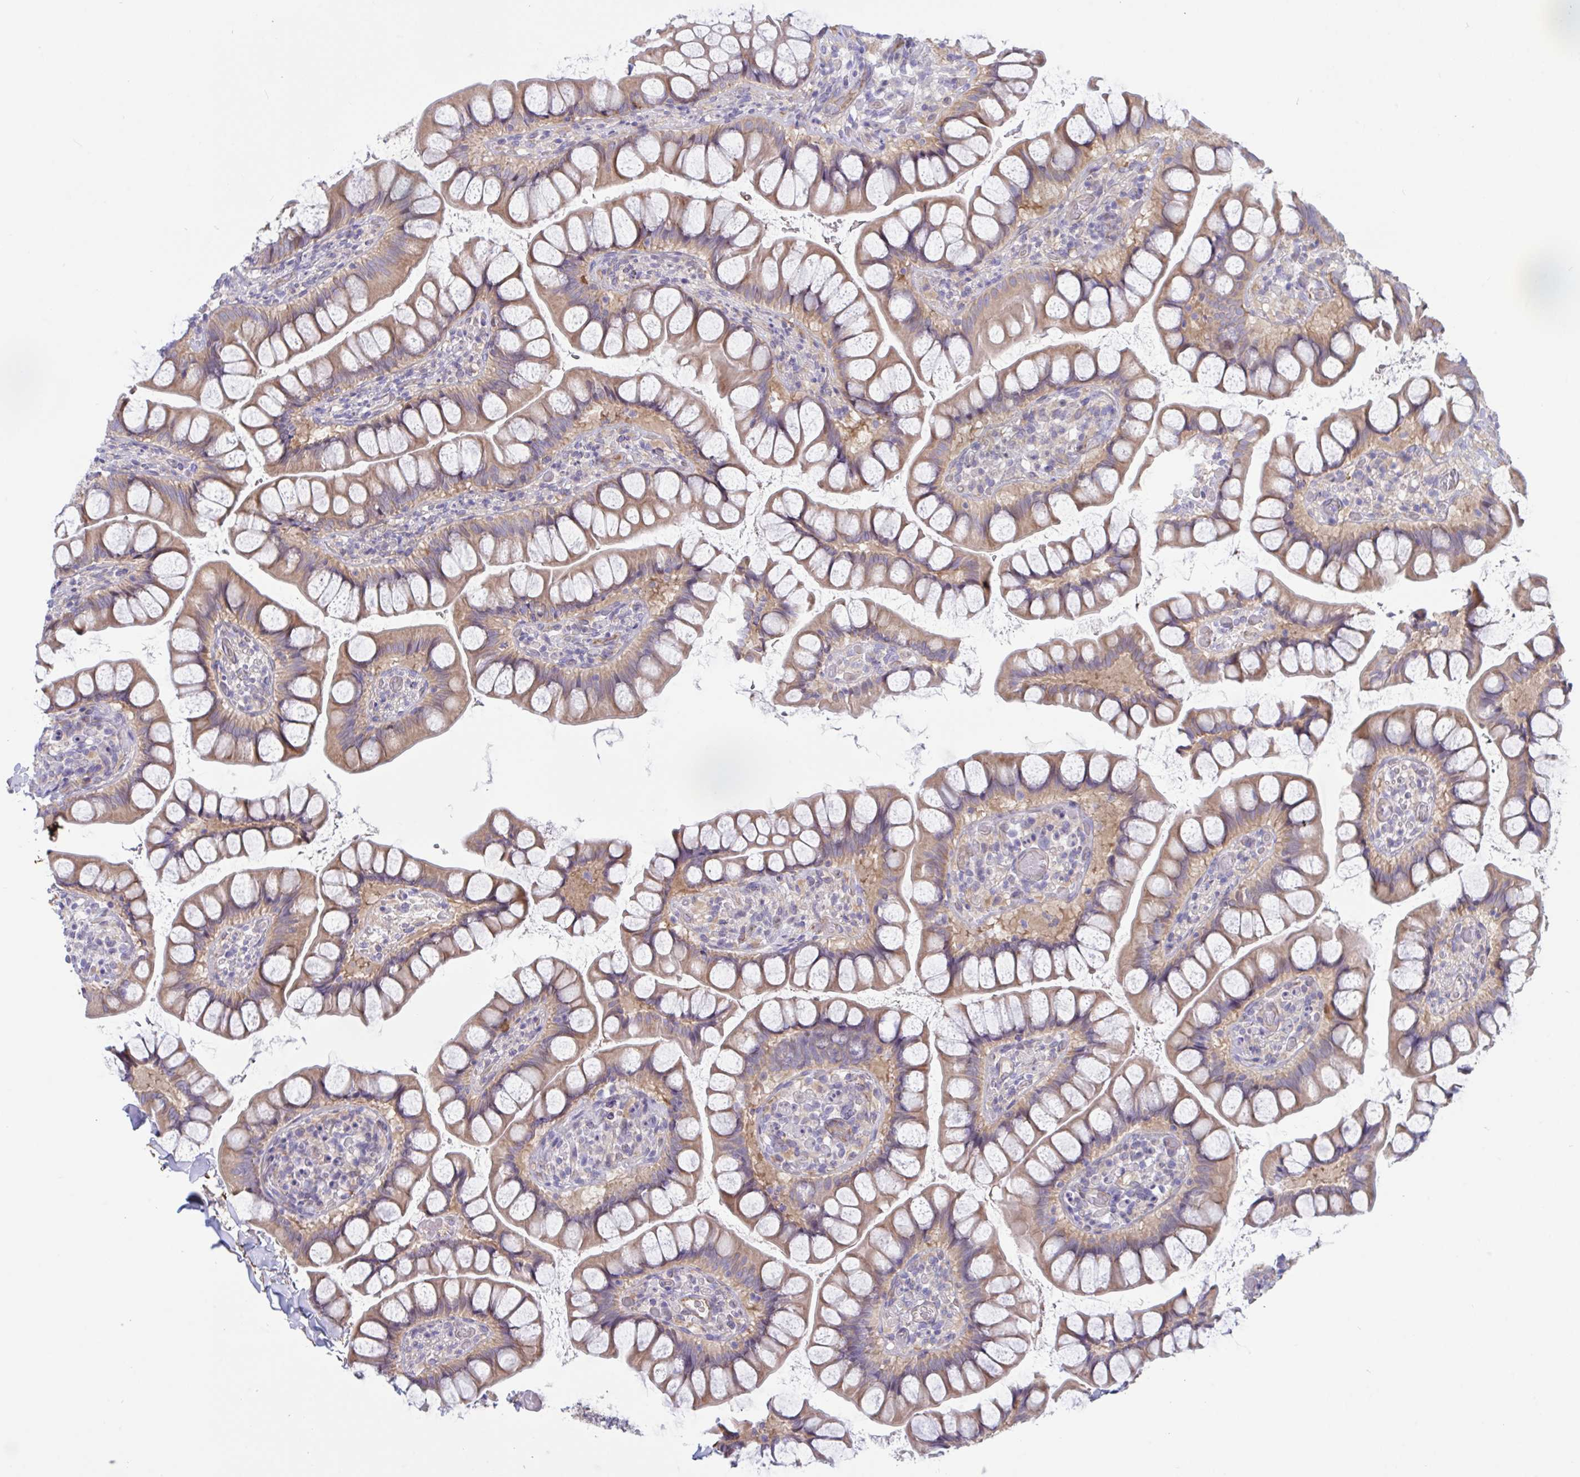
{"staining": {"intensity": "moderate", "quantity": ">75%", "location": "cytoplasmic/membranous"}, "tissue": "small intestine", "cell_type": "Glandular cells", "image_type": "normal", "snomed": [{"axis": "morphology", "description": "Normal tissue, NOS"}, {"axis": "topography", "description": "Small intestine"}], "caption": "Moderate cytoplasmic/membranous positivity is present in approximately >75% of glandular cells in benign small intestine.", "gene": "IL37", "patient": {"sex": "male", "age": 70}}